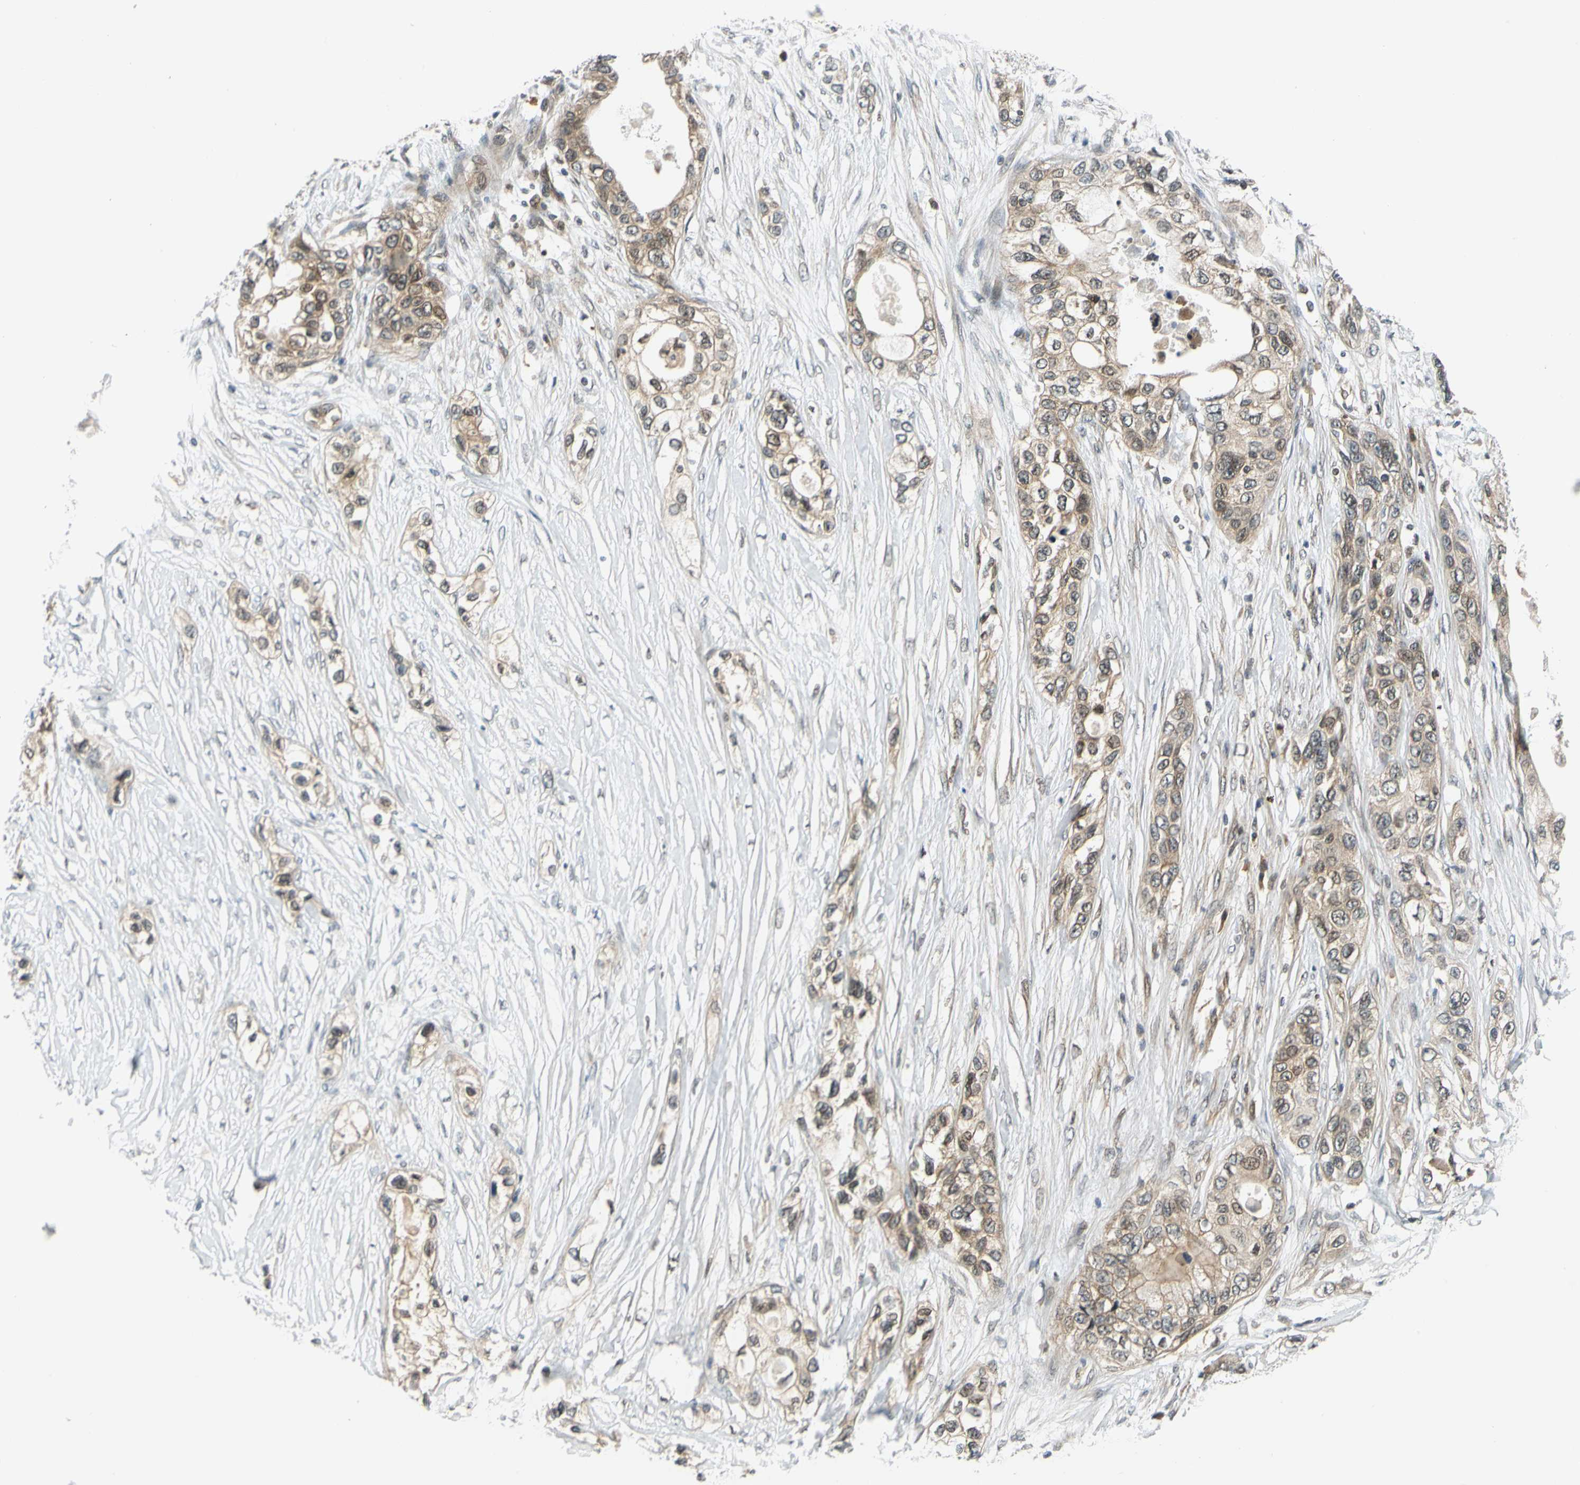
{"staining": {"intensity": "moderate", "quantity": ">75%", "location": "cytoplasmic/membranous"}, "tissue": "pancreatic cancer", "cell_type": "Tumor cells", "image_type": "cancer", "snomed": [{"axis": "morphology", "description": "Adenocarcinoma, NOS"}, {"axis": "topography", "description": "Pancreas"}], "caption": "Pancreatic adenocarcinoma tissue reveals moderate cytoplasmic/membranous staining in about >75% of tumor cells", "gene": "MAPK9", "patient": {"sex": "female", "age": 70}}